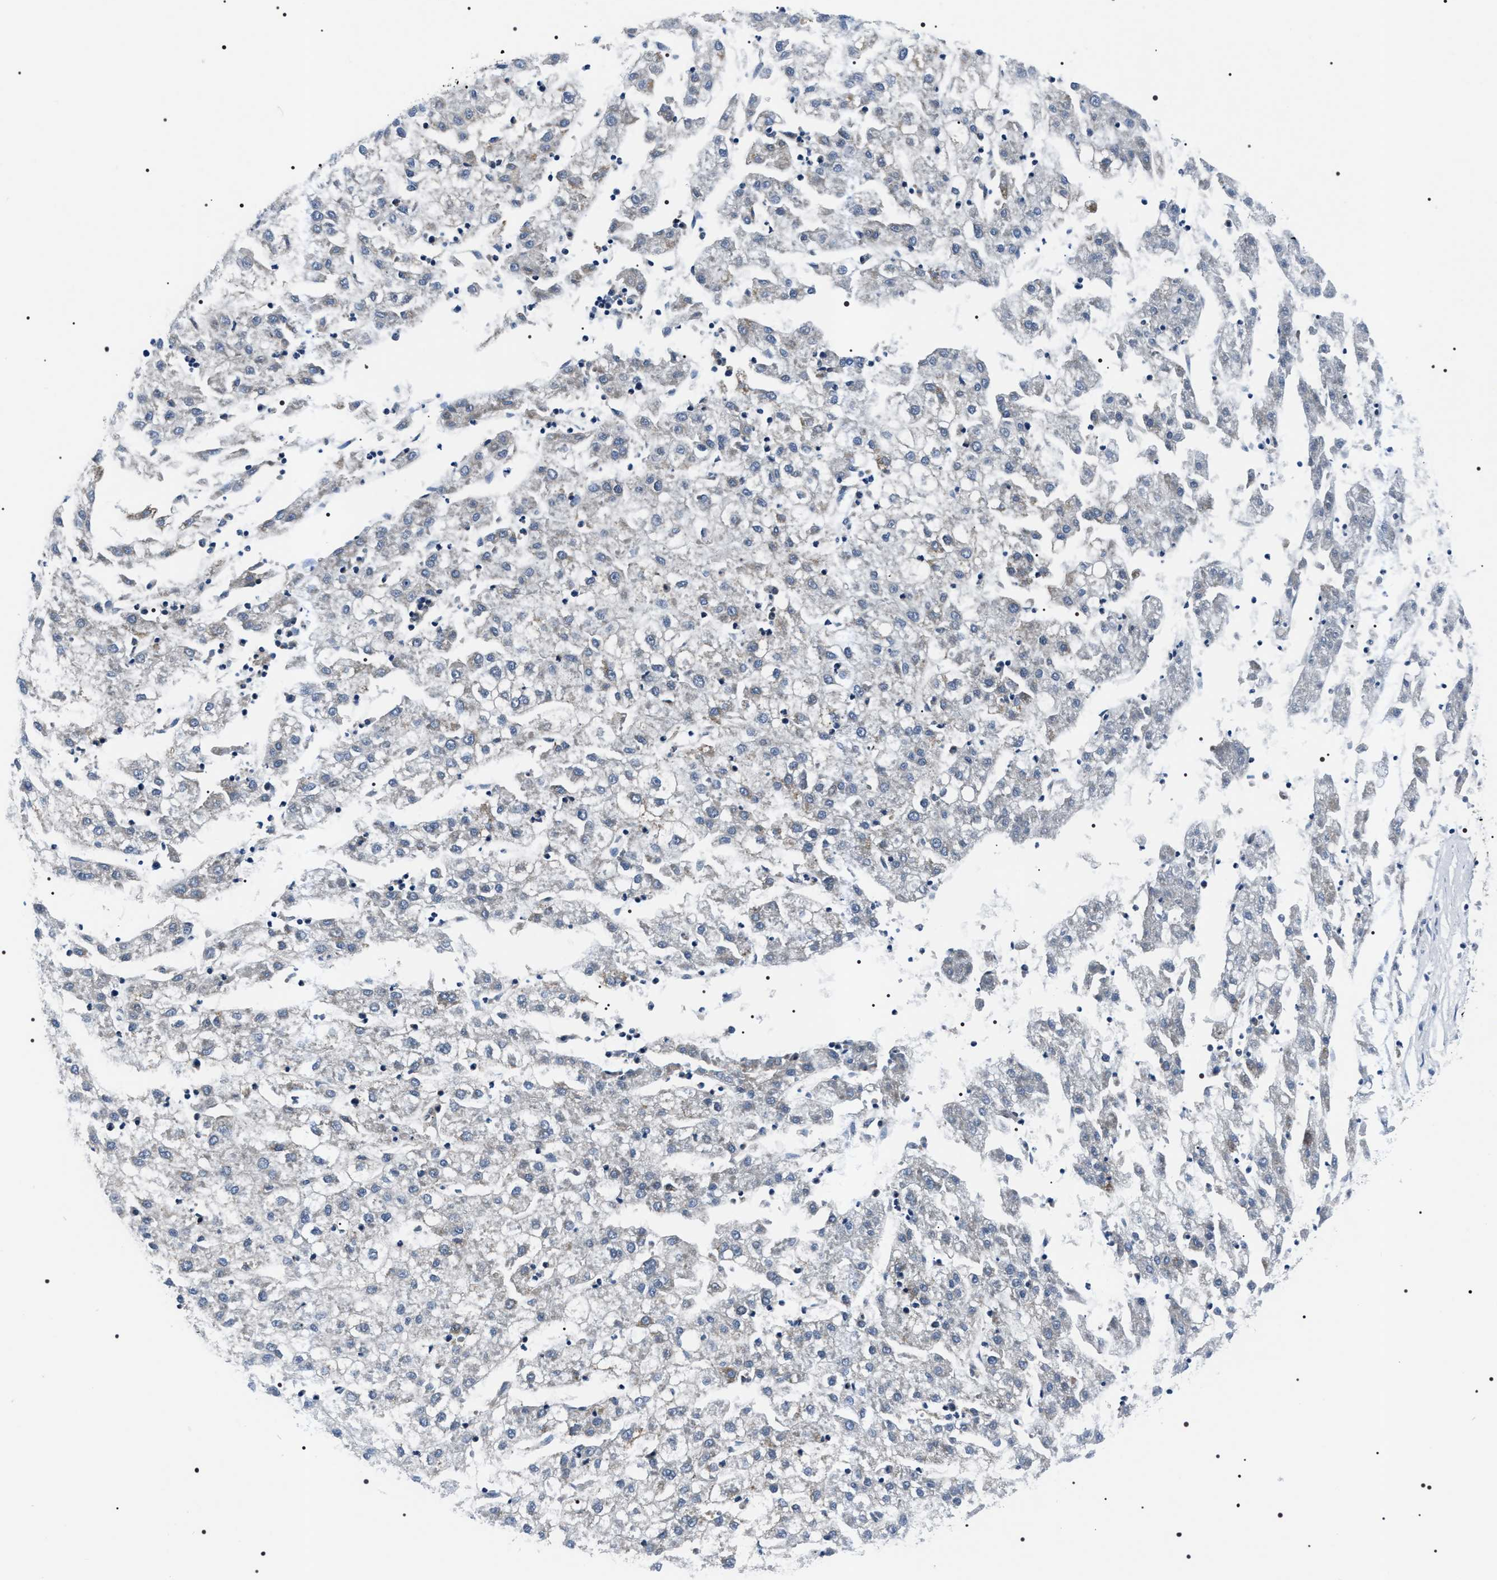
{"staining": {"intensity": "negative", "quantity": "none", "location": "none"}, "tissue": "liver cancer", "cell_type": "Tumor cells", "image_type": "cancer", "snomed": [{"axis": "morphology", "description": "Carcinoma, Hepatocellular, NOS"}, {"axis": "topography", "description": "Liver"}], "caption": "The micrograph shows no staining of tumor cells in hepatocellular carcinoma (liver).", "gene": "NTMT1", "patient": {"sex": "male", "age": 72}}